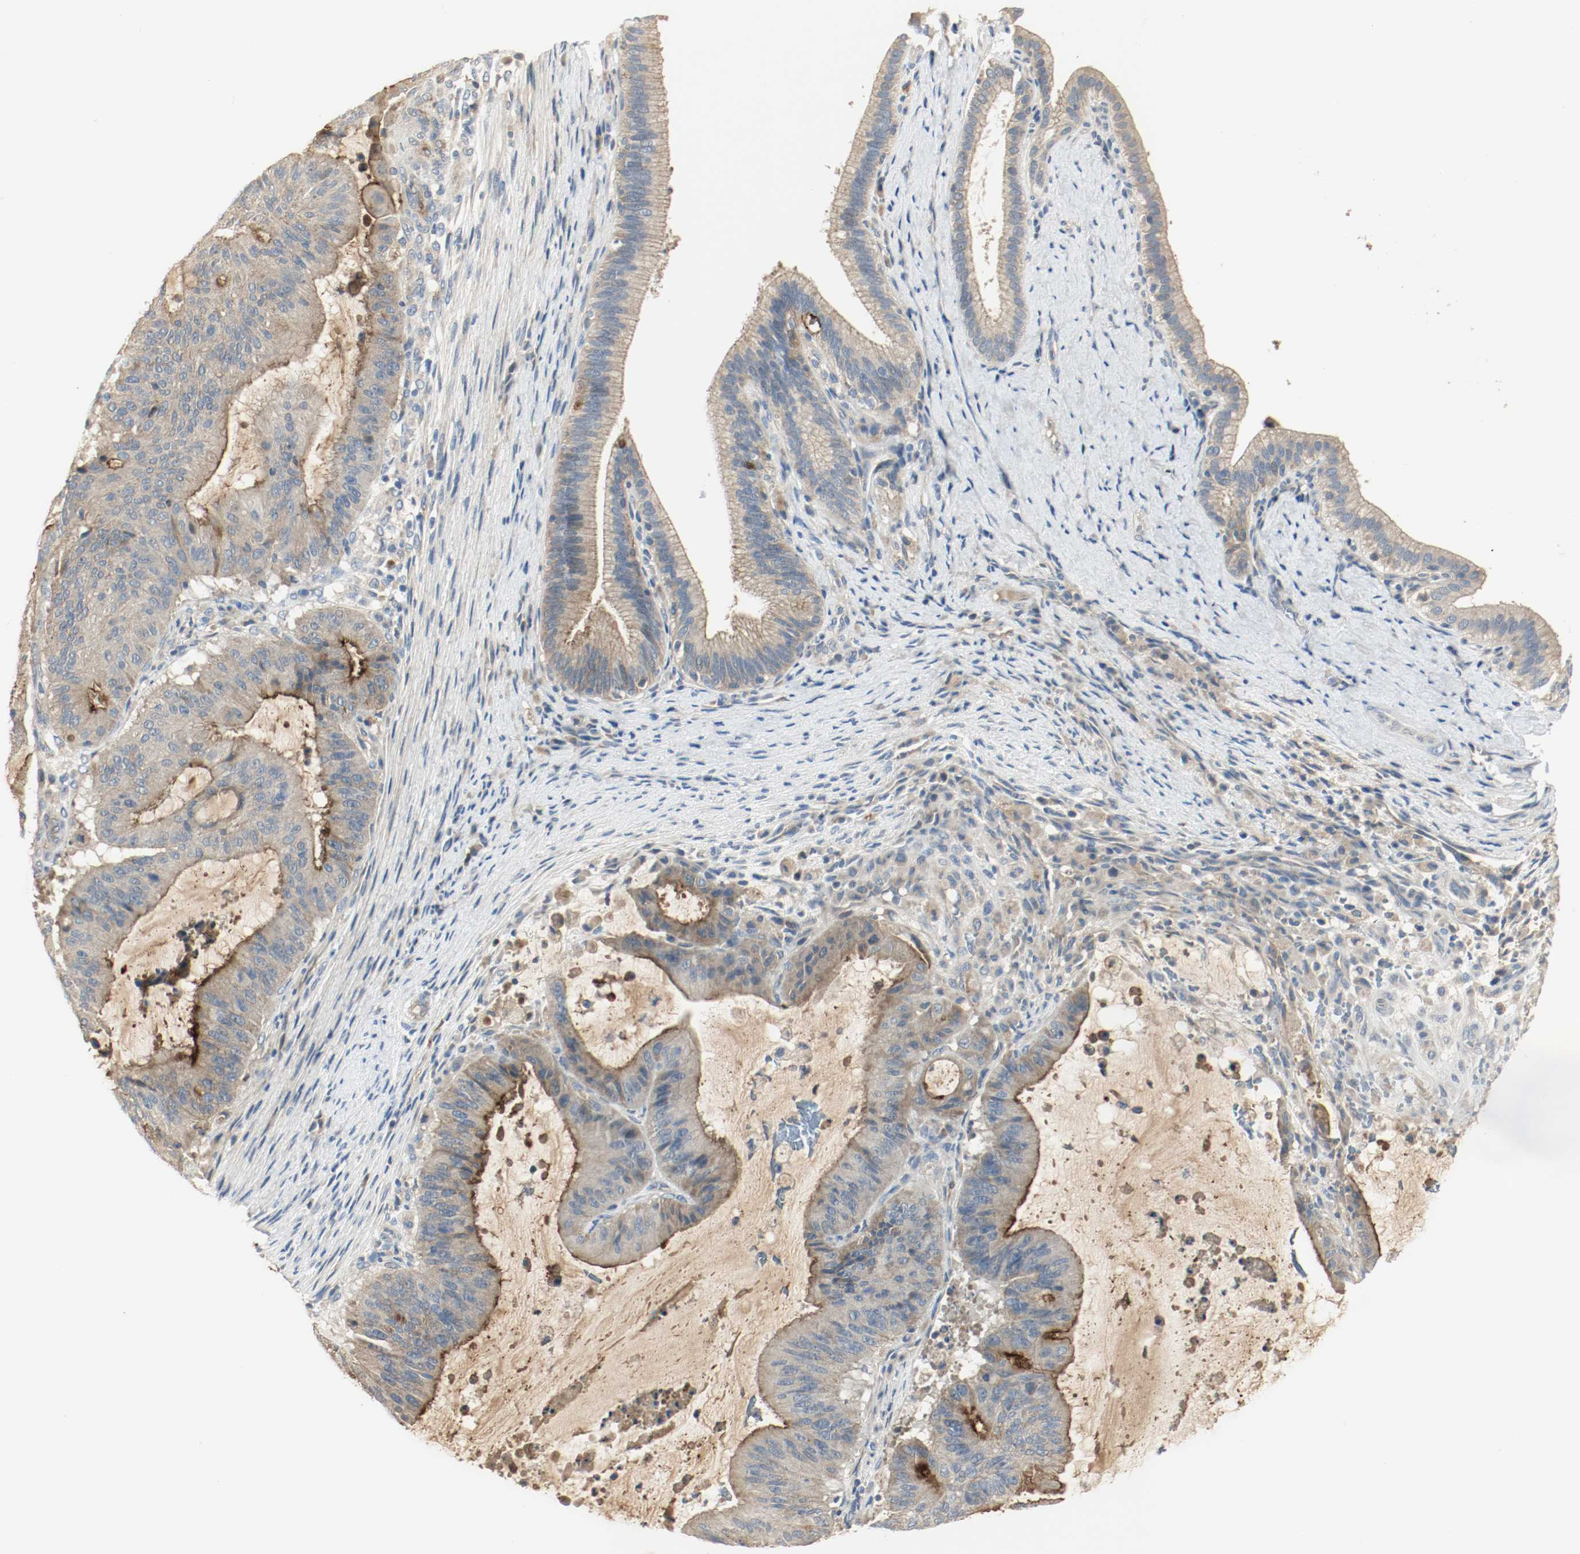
{"staining": {"intensity": "moderate", "quantity": "25%-75%", "location": "cytoplasmic/membranous"}, "tissue": "liver cancer", "cell_type": "Tumor cells", "image_type": "cancer", "snomed": [{"axis": "morphology", "description": "Cholangiocarcinoma"}, {"axis": "topography", "description": "Liver"}], "caption": "This is a photomicrograph of IHC staining of liver cancer, which shows moderate staining in the cytoplasmic/membranous of tumor cells.", "gene": "MELTF", "patient": {"sex": "female", "age": 73}}